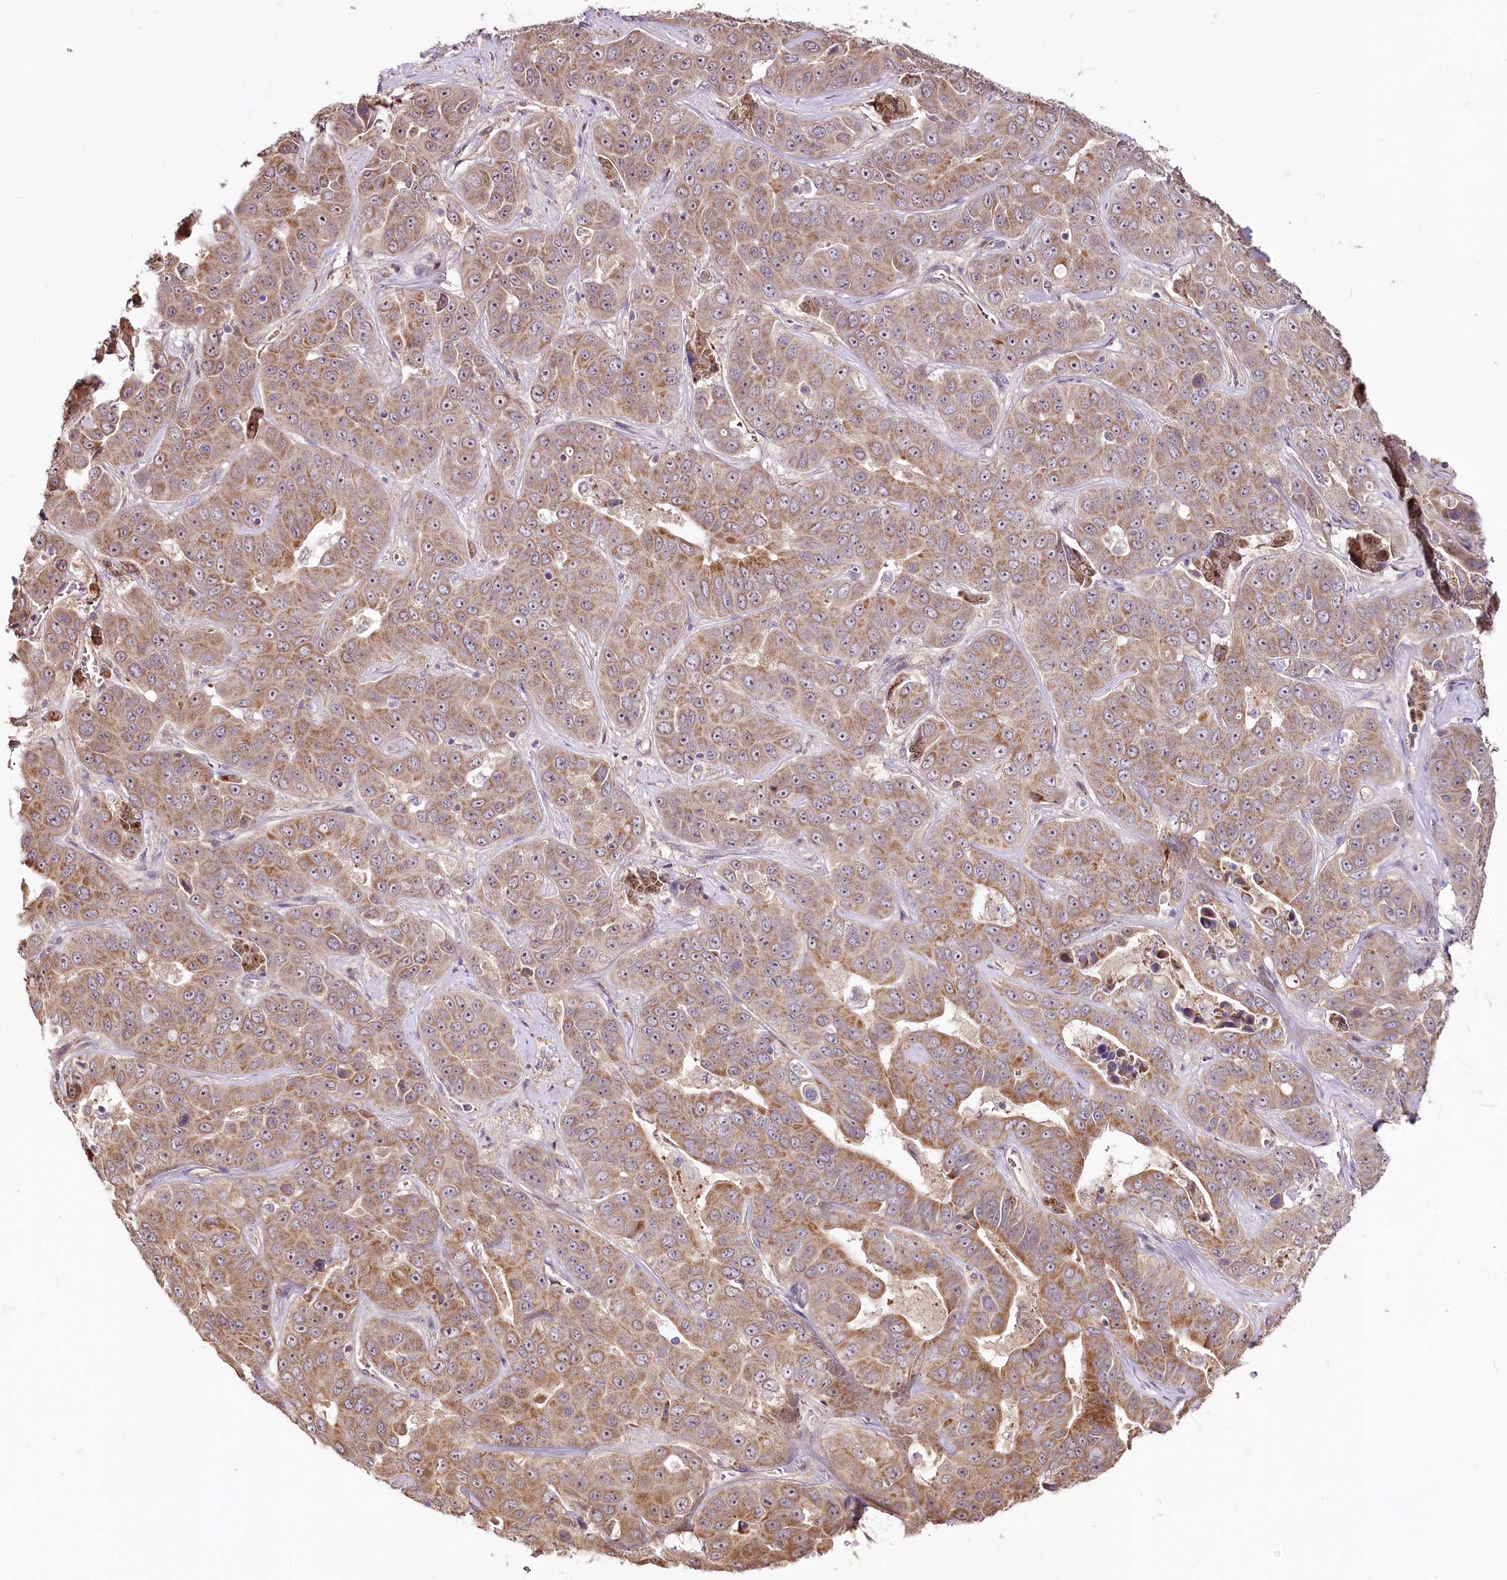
{"staining": {"intensity": "moderate", "quantity": ">75%", "location": "cytoplasmic/membranous"}, "tissue": "liver cancer", "cell_type": "Tumor cells", "image_type": "cancer", "snomed": [{"axis": "morphology", "description": "Cholangiocarcinoma"}, {"axis": "topography", "description": "Liver"}], "caption": "A high-resolution histopathology image shows IHC staining of liver cancer (cholangiocarcinoma), which demonstrates moderate cytoplasmic/membranous positivity in approximately >75% of tumor cells. (DAB IHC with brightfield microscopy, high magnification).", "gene": "ZNF226", "patient": {"sex": "female", "age": 52}}